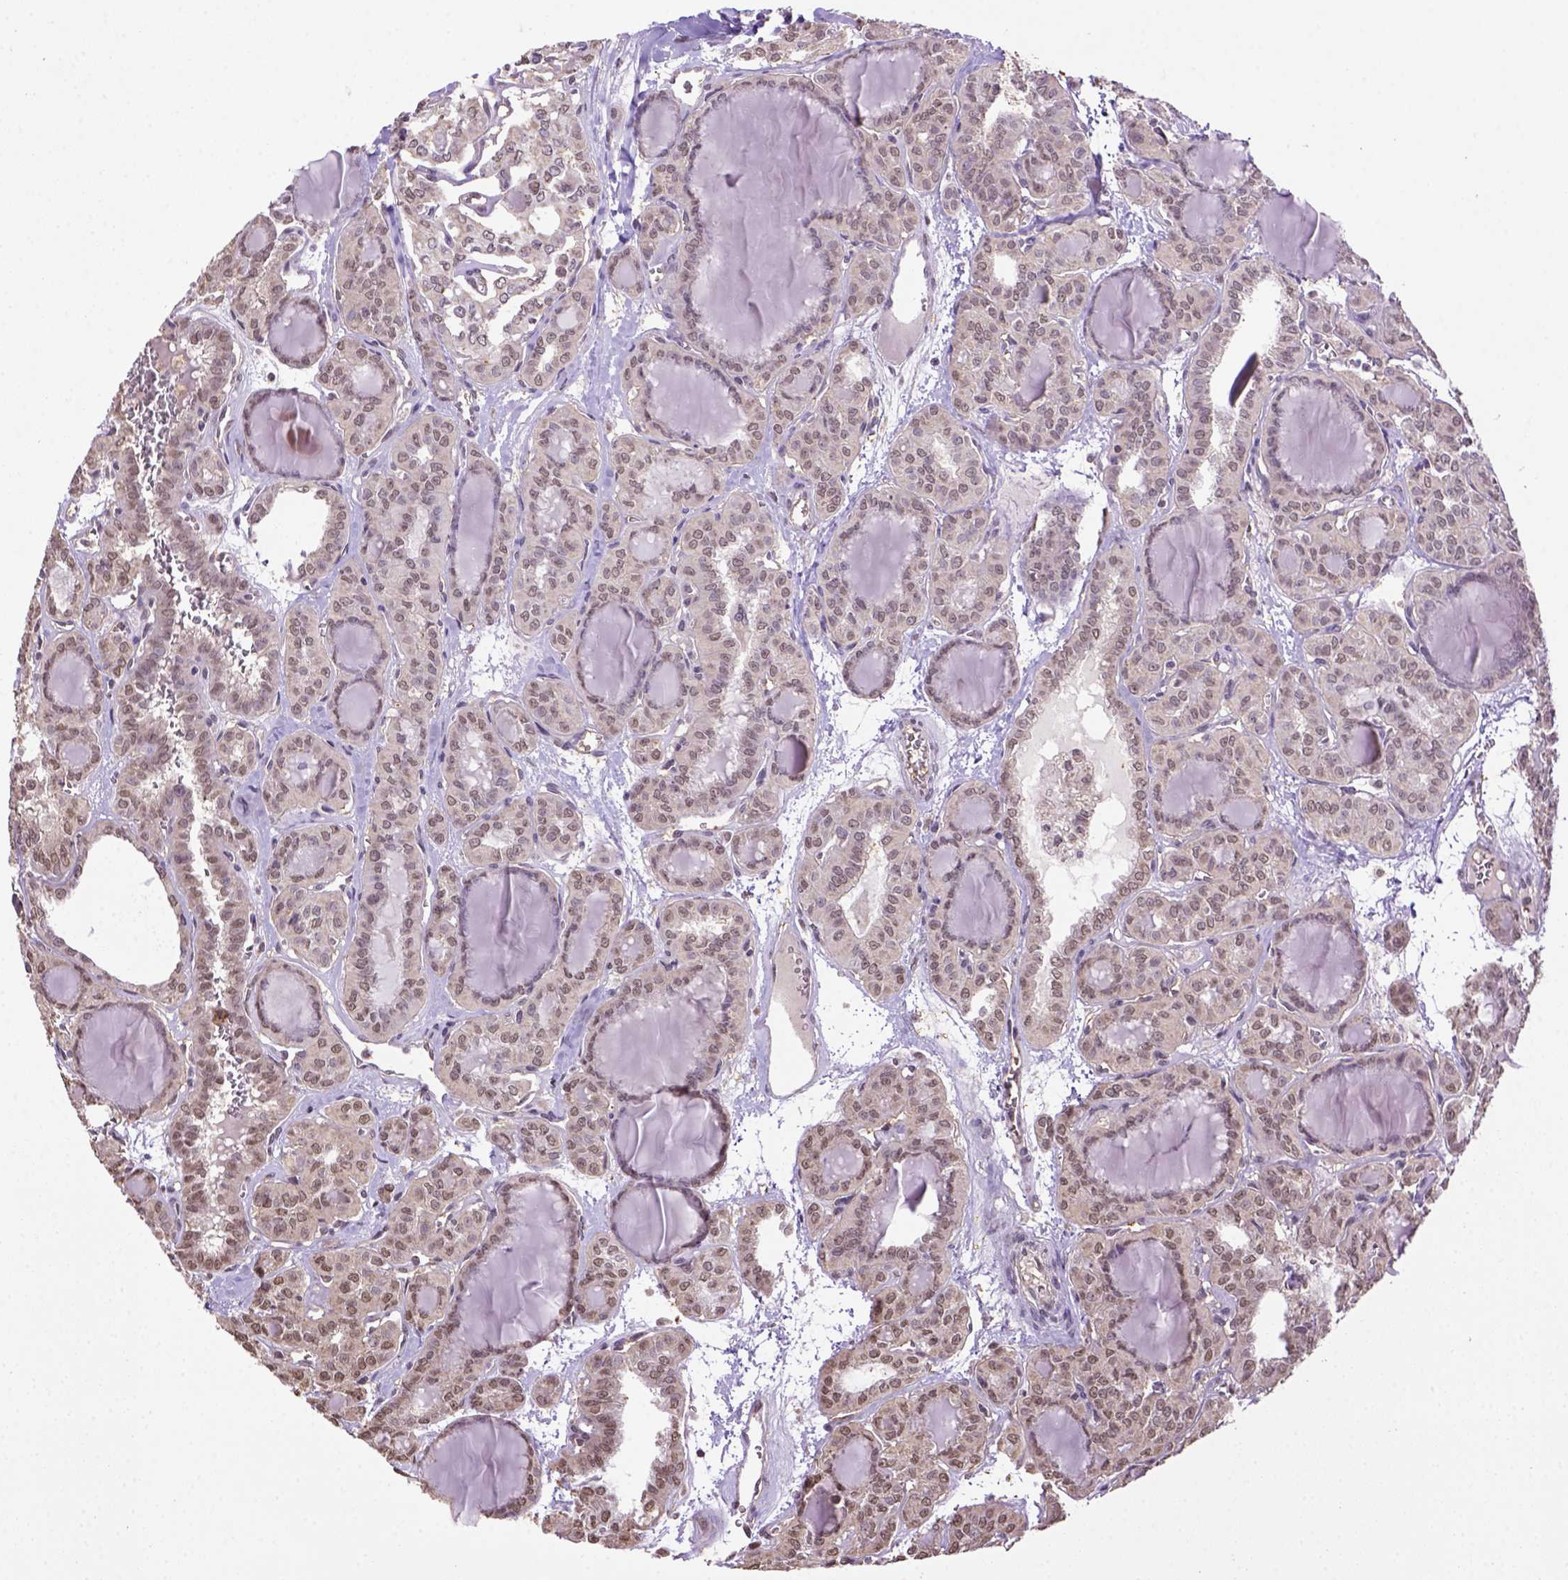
{"staining": {"intensity": "weak", "quantity": ">75%", "location": "cytoplasmic/membranous"}, "tissue": "thyroid cancer", "cell_type": "Tumor cells", "image_type": "cancer", "snomed": [{"axis": "morphology", "description": "Papillary adenocarcinoma, NOS"}, {"axis": "topography", "description": "Thyroid gland"}], "caption": "A high-resolution histopathology image shows immunohistochemistry (IHC) staining of thyroid papillary adenocarcinoma, which exhibits weak cytoplasmic/membranous positivity in about >75% of tumor cells. The staining was performed using DAB, with brown indicating positive protein expression. Nuclei are stained blue with hematoxylin.", "gene": "WDR17", "patient": {"sex": "female", "age": 41}}